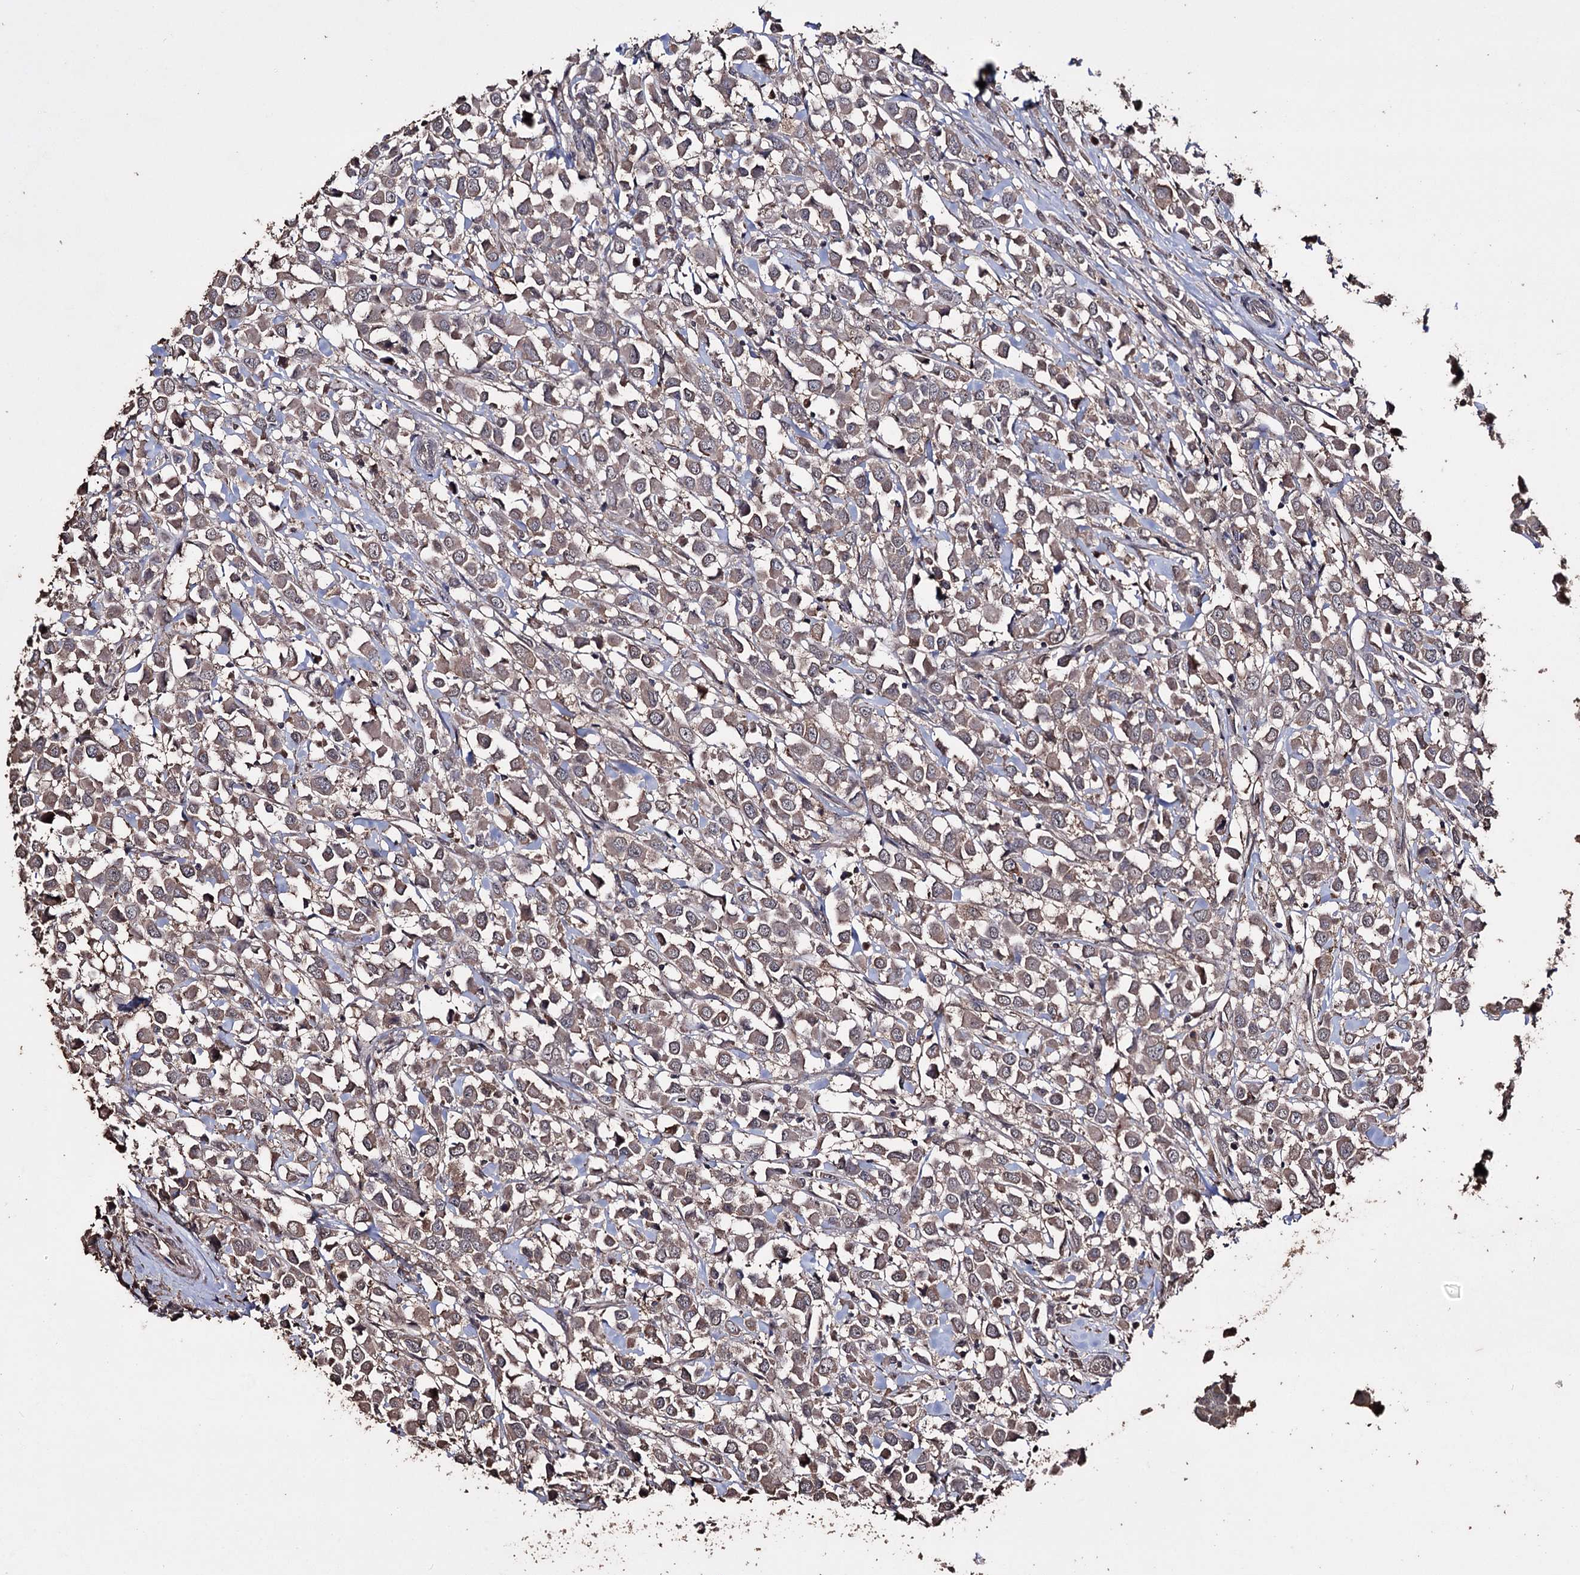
{"staining": {"intensity": "weak", "quantity": ">75%", "location": "cytoplasmic/membranous"}, "tissue": "breast cancer", "cell_type": "Tumor cells", "image_type": "cancer", "snomed": [{"axis": "morphology", "description": "Duct carcinoma"}, {"axis": "topography", "description": "Breast"}], "caption": "This is an image of immunohistochemistry (IHC) staining of breast cancer, which shows weak positivity in the cytoplasmic/membranous of tumor cells.", "gene": "ZNF662", "patient": {"sex": "female", "age": 61}}